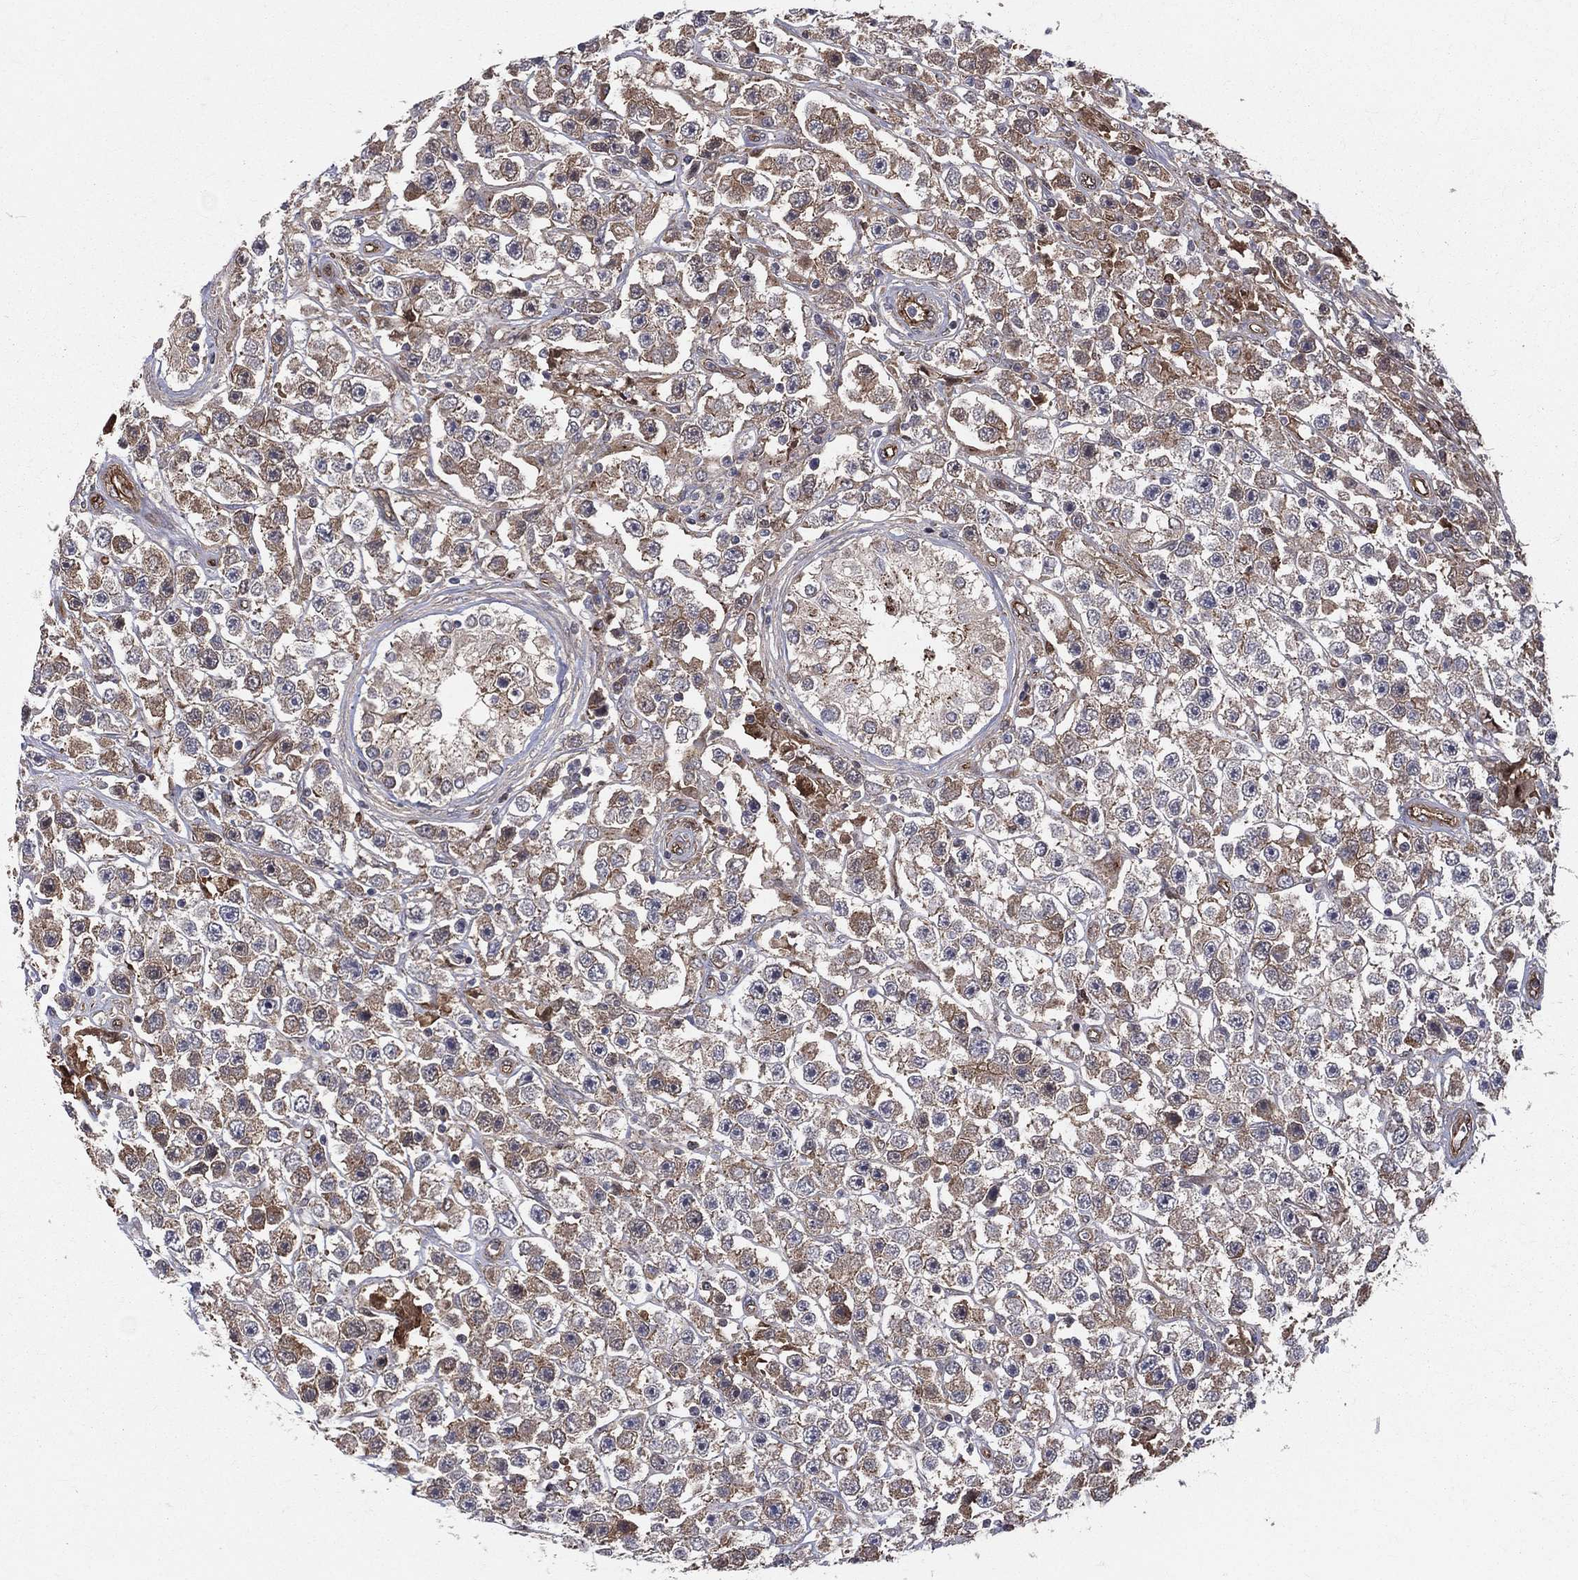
{"staining": {"intensity": "moderate", "quantity": ">75%", "location": "cytoplasmic/membranous"}, "tissue": "testis cancer", "cell_type": "Tumor cells", "image_type": "cancer", "snomed": [{"axis": "morphology", "description": "Seminoma, NOS"}, {"axis": "topography", "description": "Testis"}], "caption": "Protein expression analysis of testis cancer shows moderate cytoplasmic/membranous staining in about >75% of tumor cells. (DAB IHC, brown staining for protein, blue staining for nuclei).", "gene": "ENTPD1", "patient": {"sex": "male", "age": 45}}